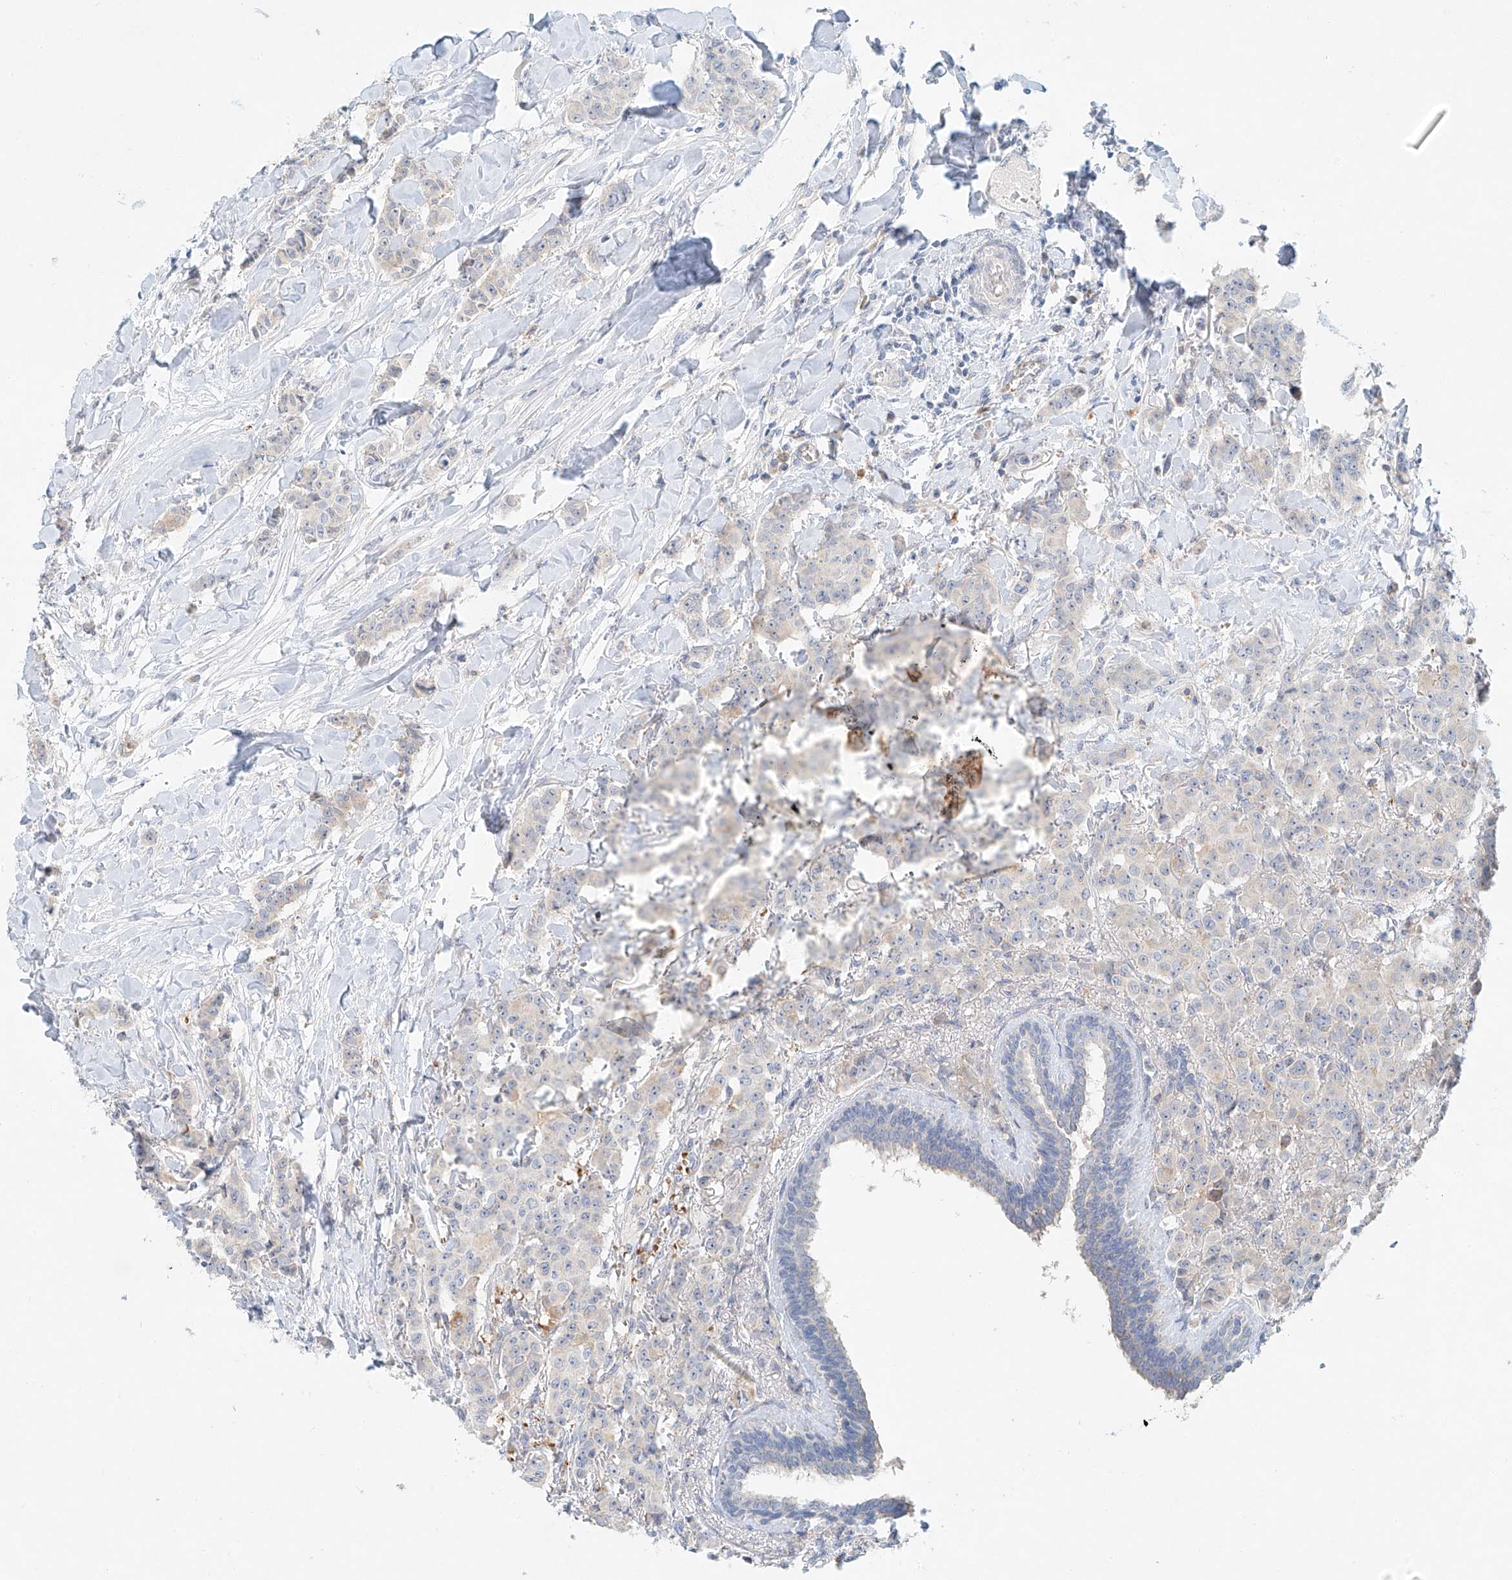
{"staining": {"intensity": "negative", "quantity": "none", "location": "none"}, "tissue": "breast cancer", "cell_type": "Tumor cells", "image_type": "cancer", "snomed": [{"axis": "morphology", "description": "Duct carcinoma"}, {"axis": "topography", "description": "Breast"}], "caption": "The immunohistochemistry (IHC) image has no significant positivity in tumor cells of invasive ductal carcinoma (breast) tissue. Brightfield microscopy of immunohistochemistry (IHC) stained with DAB (3,3'-diaminobenzidine) (brown) and hematoxylin (blue), captured at high magnification.", "gene": "SYTL3", "patient": {"sex": "female", "age": 40}}